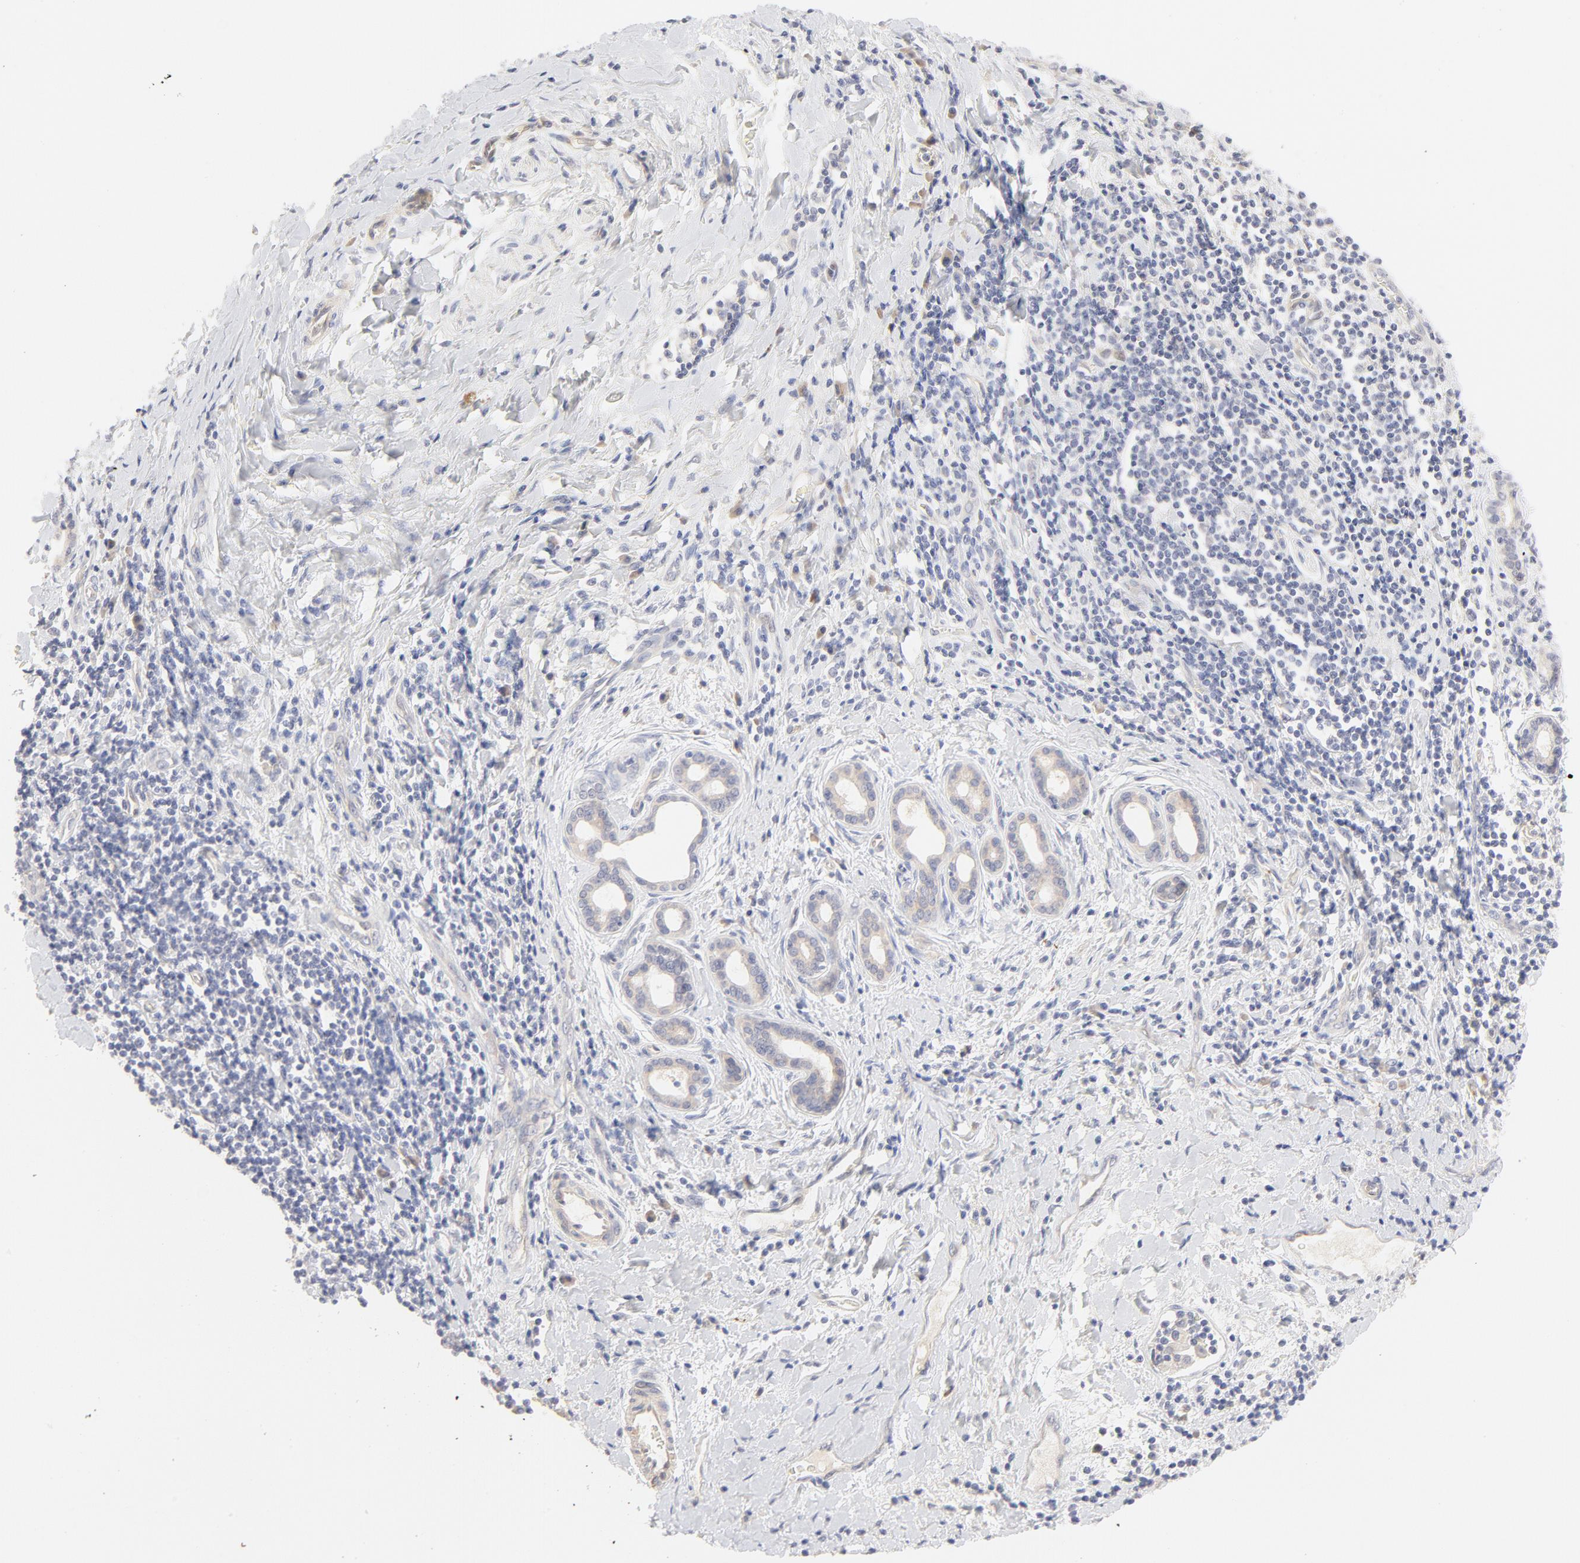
{"staining": {"intensity": "negative", "quantity": "none", "location": "none"}, "tissue": "liver cancer", "cell_type": "Tumor cells", "image_type": "cancer", "snomed": [{"axis": "morphology", "description": "Cholangiocarcinoma"}, {"axis": "topography", "description": "Liver"}], "caption": "There is no significant positivity in tumor cells of liver cholangiocarcinoma.", "gene": "NKX2-2", "patient": {"sex": "male", "age": 57}}